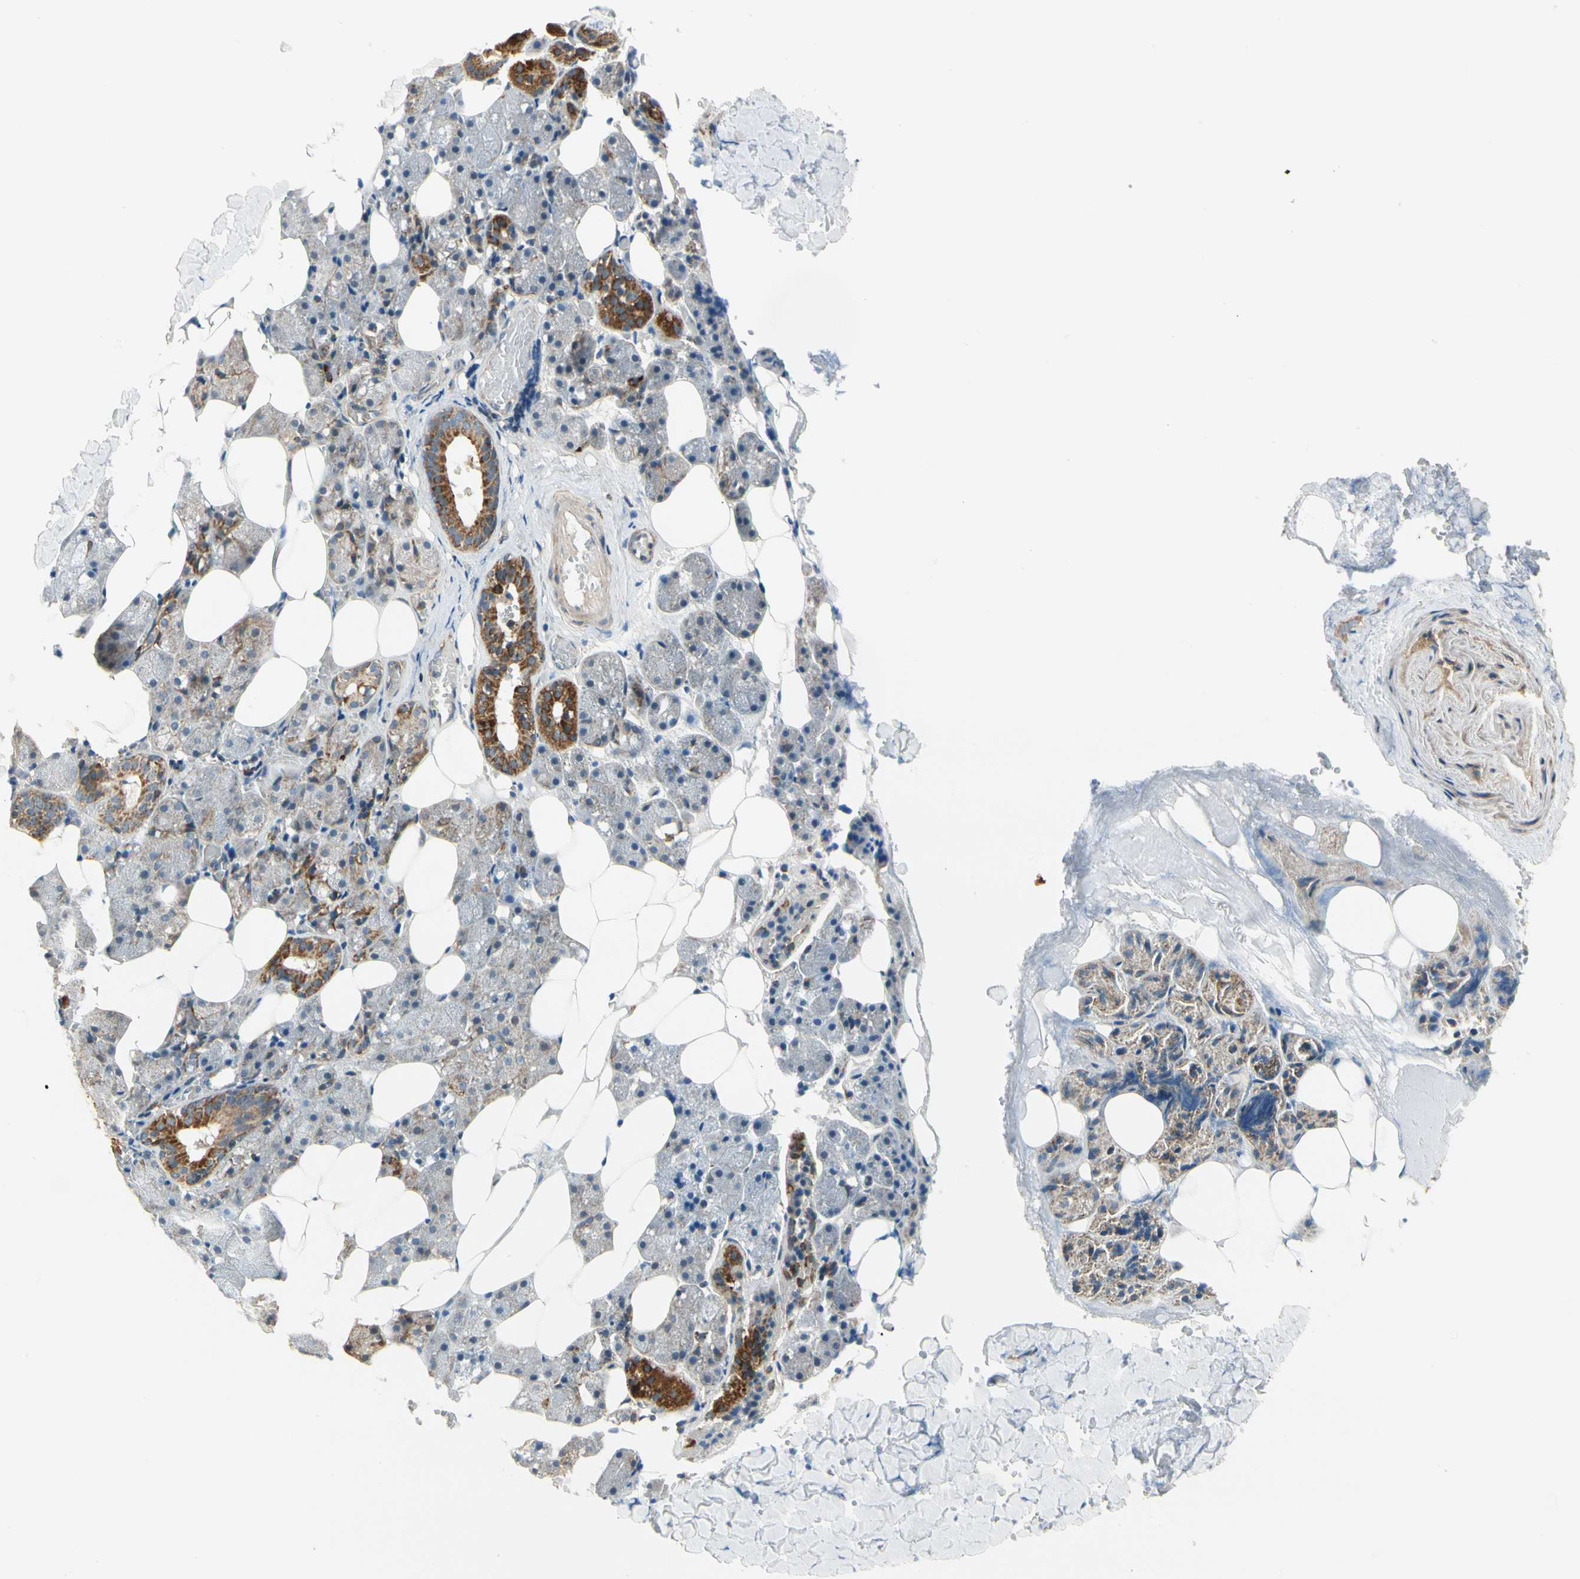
{"staining": {"intensity": "weak", "quantity": "<25%", "location": "cytoplasmic/membranous"}, "tissue": "salivary gland", "cell_type": "Glandular cells", "image_type": "normal", "snomed": [{"axis": "morphology", "description": "Normal tissue, NOS"}, {"axis": "topography", "description": "Salivary gland"}], "caption": "Protein analysis of normal salivary gland exhibits no significant positivity in glandular cells. (Brightfield microscopy of DAB immunohistochemistry at high magnification).", "gene": "EPHB3", "patient": {"sex": "female", "age": 55}}